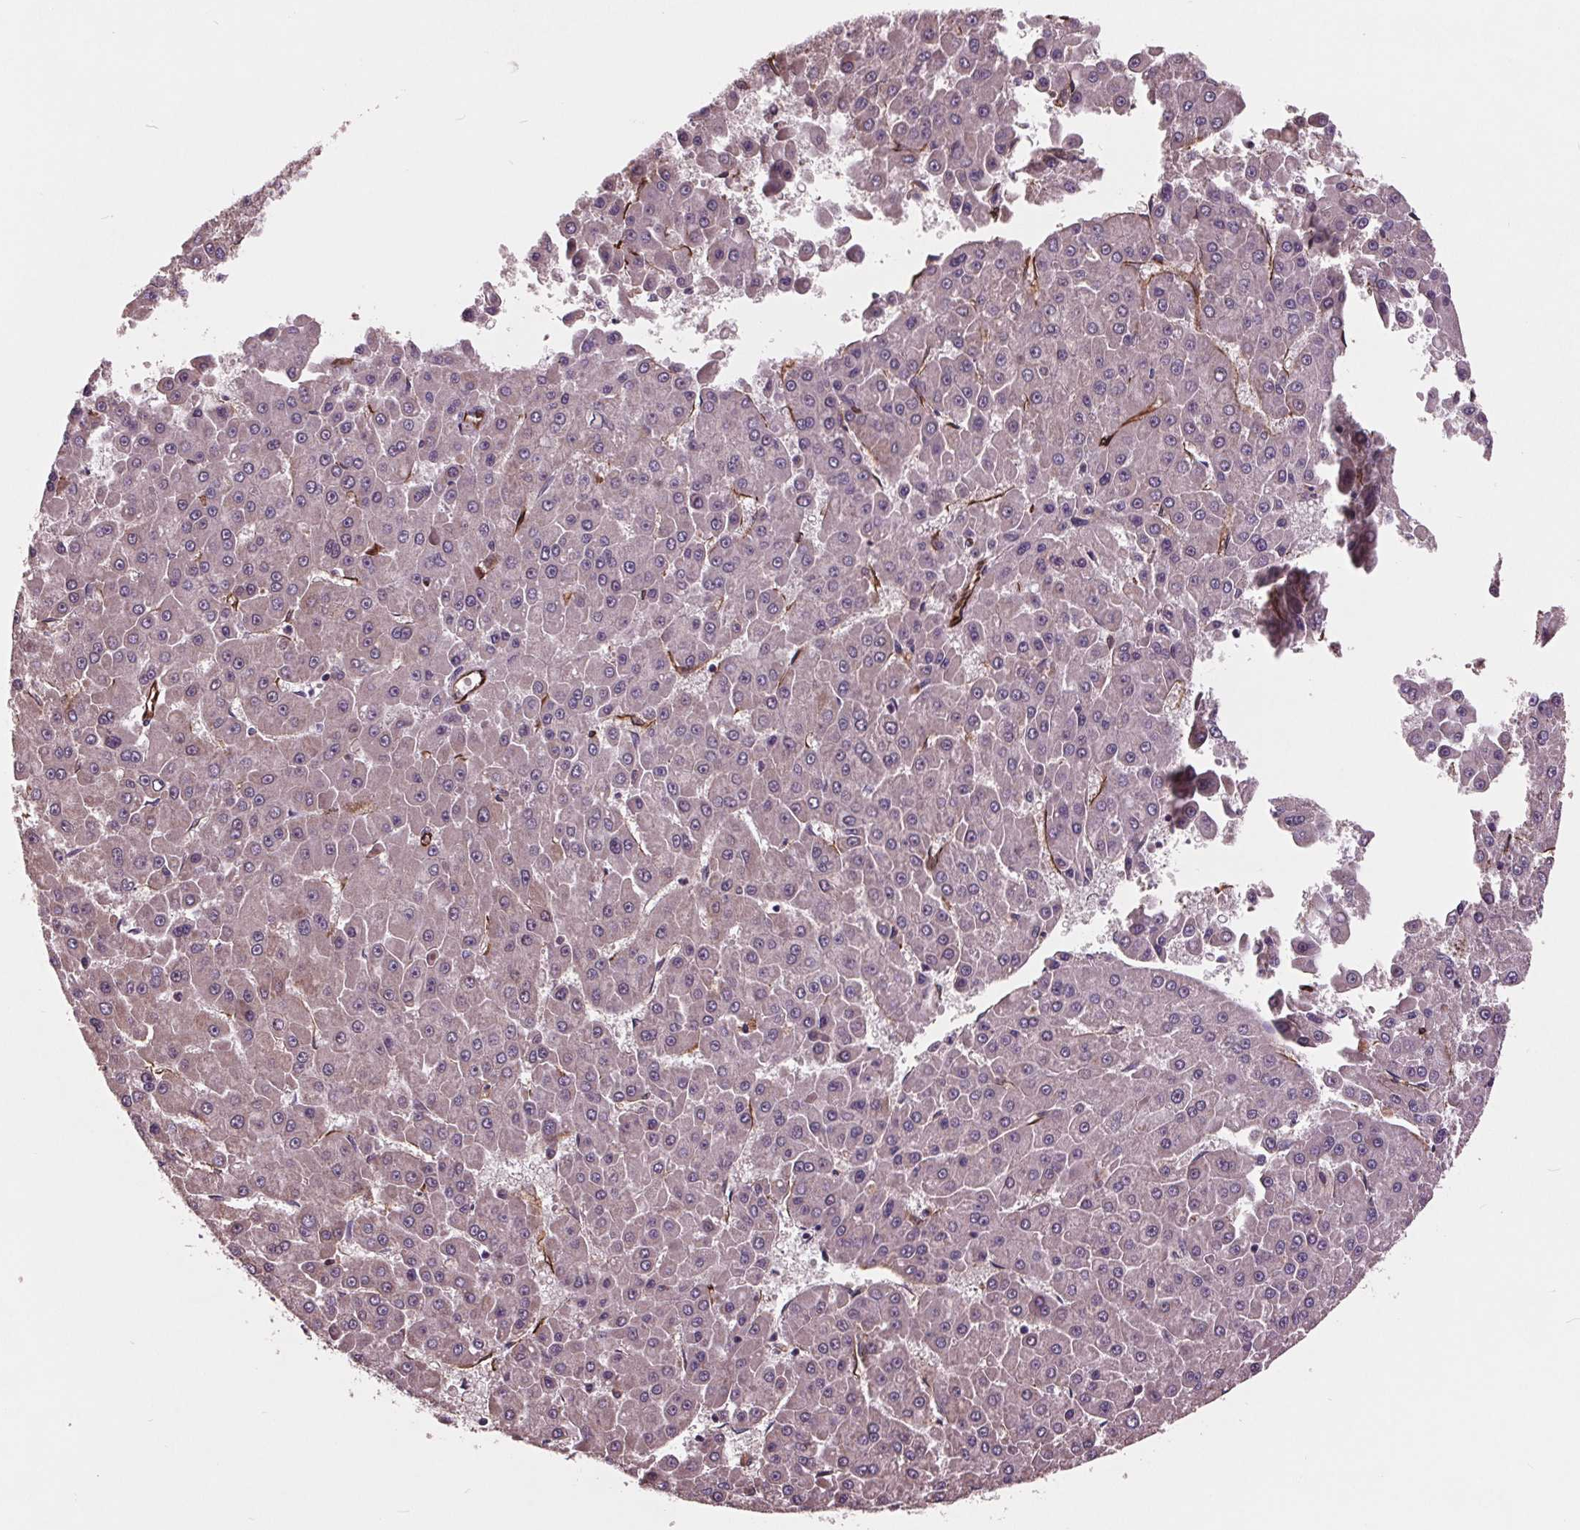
{"staining": {"intensity": "negative", "quantity": "none", "location": "none"}, "tissue": "liver cancer", "cell_type": "Tumor cells", "image_type": "cancer", "snomed": [{"axis": "morphology", "description": "Carcinoma, Hepatocellular, NOS"}, {"axis": "topography", "description": "Liver"}], "caption": "A high-resolution image shows immunohistochemistry staining of liver hepatocellular carcinoma, which demonstrates no significant expression in tumor cells.", "gene": "MAPK8", "patient": {"sex": "male", "age": 78}}